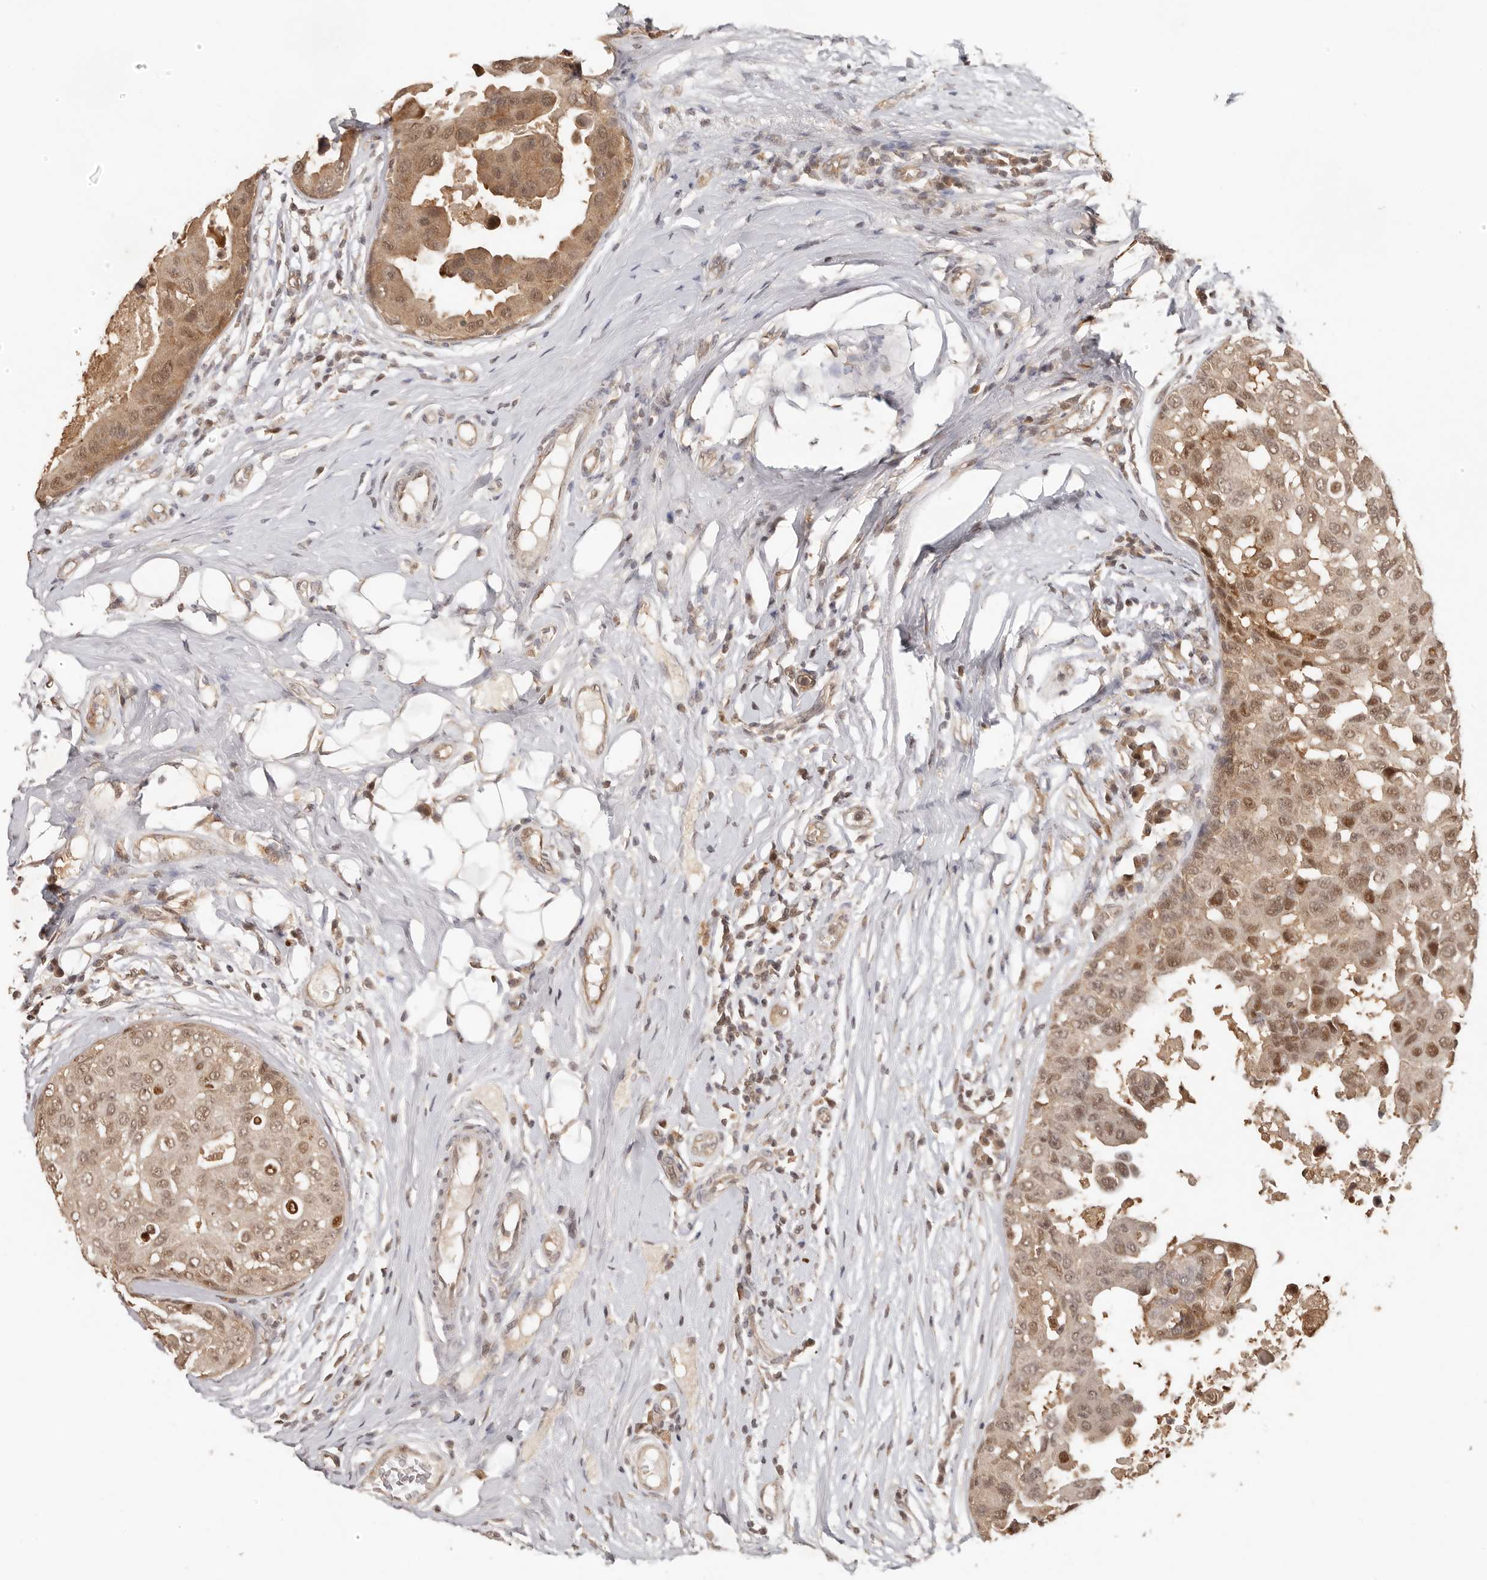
{"staining": {"intensity": "moderate", "quantity": ">75%", "location": "cytoplasmic/membranous,nuclear"}, "tissue": "breast cancer", "cell_type": "Tumor cells", "image_type": "cancer", "snomed": [{"axis": "morphology", "description": "Duct carcinoma"}, {"axis": "topography", "description": "Breast"}], "caption": "The micrograph displays a brown stain indicating the presence of a protein in the cytoplasmic/membranous and nuclear of tumor cells in invasive ductal carcinoma (breast). (Brightfield microscopy of DAB IHC at high magnification).", "gene": "PSMA5", "patient": {"sex": "female", "age": 27}}